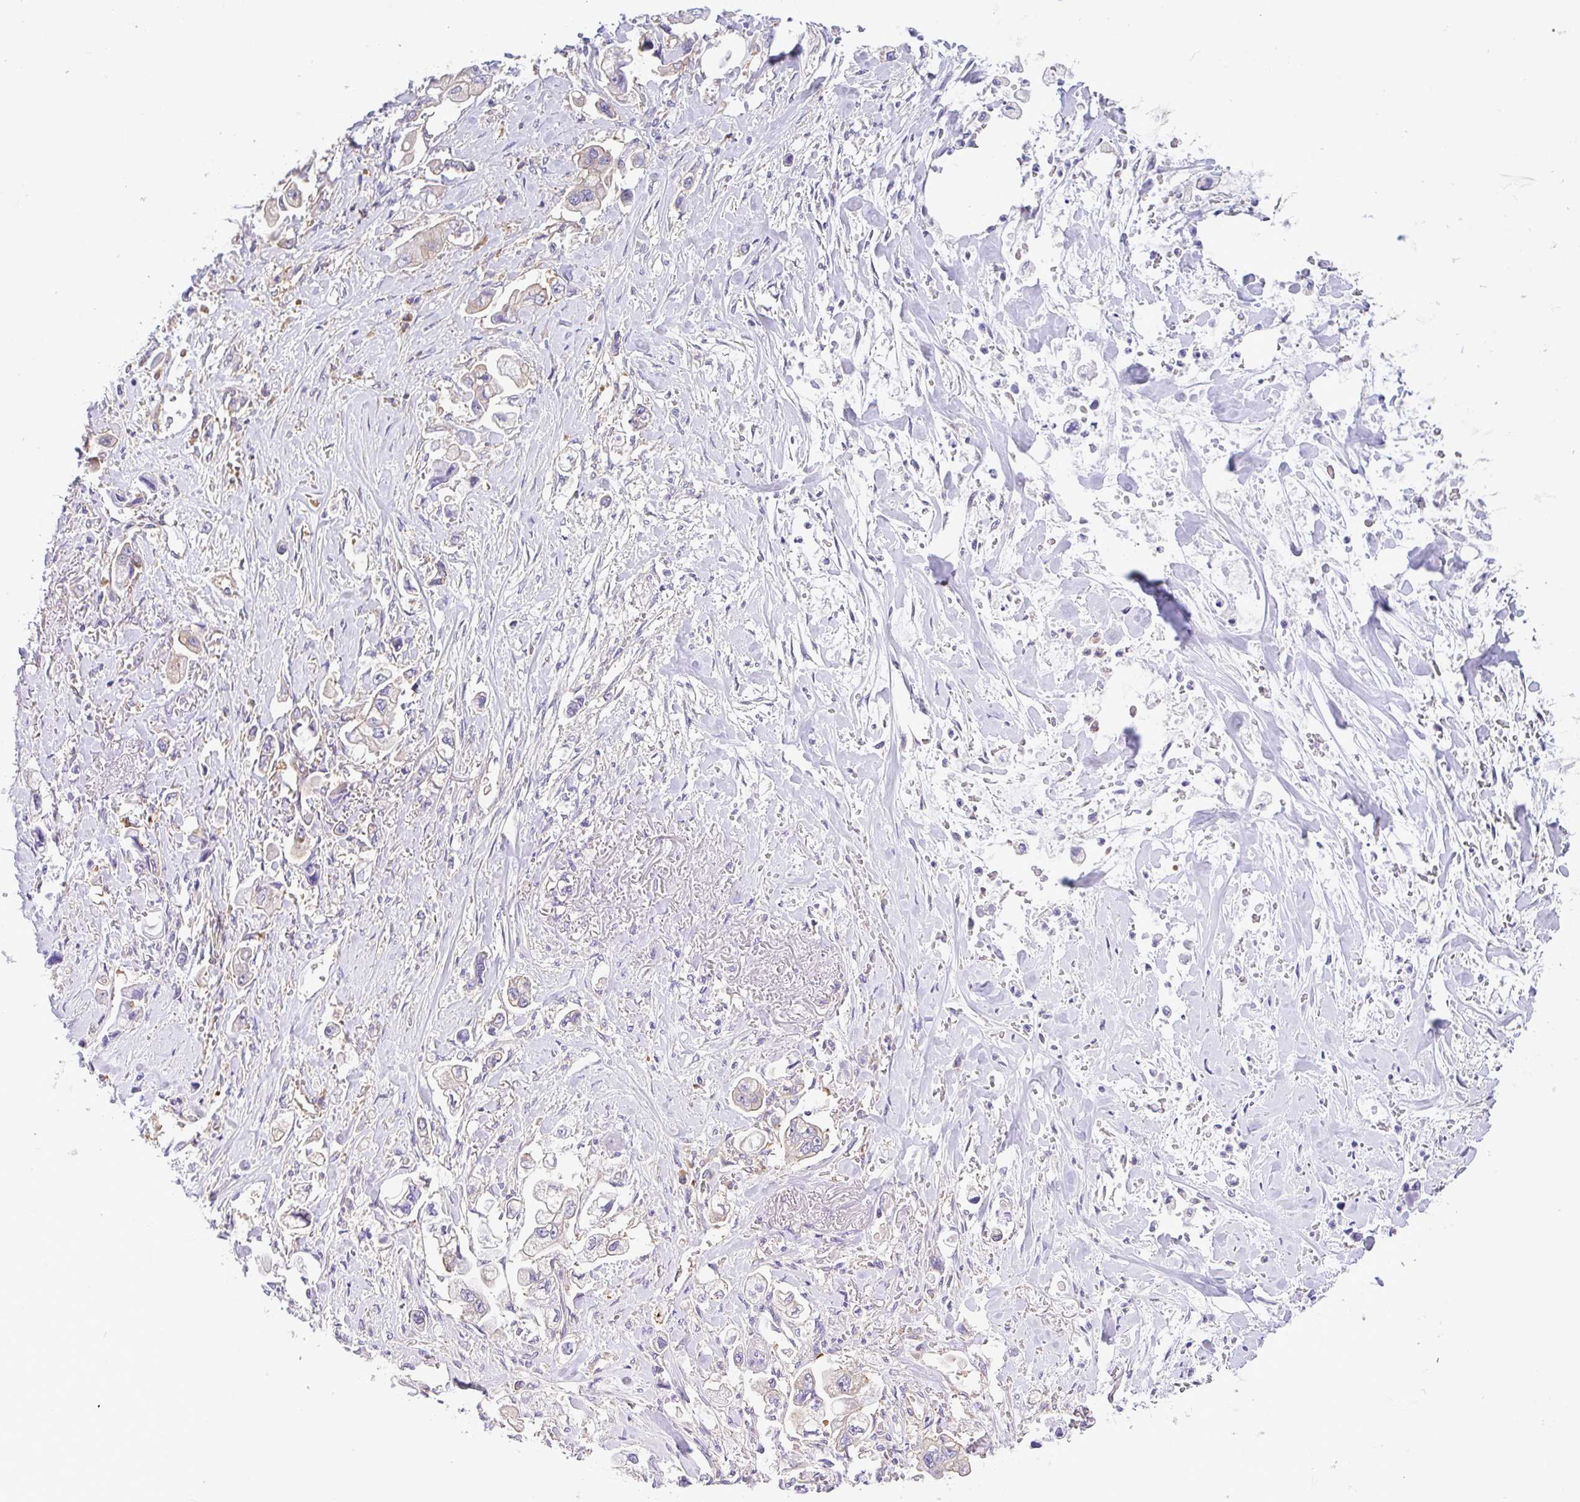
{"staining": {"intensity": "moderate", "quantity": "<25%", "location": "cytoplasmic/membranous"}, "tissue": "stomach cancer", "cell_type": "Tumor cells", "image_type": "cancer", "snomed": [{"axis": "morphology", "description": "Adenocarcinoma, NOS"}, {"axis": "topography", "description": "Stomach"}], "caption": "A brown stain shows moderate cytoplasmic/membranous expression of a protein in human adenocarcinoma (stomach) tumor cells.", "gene": "GFPT2", "patient": {"sex": "male", "age": 62}}